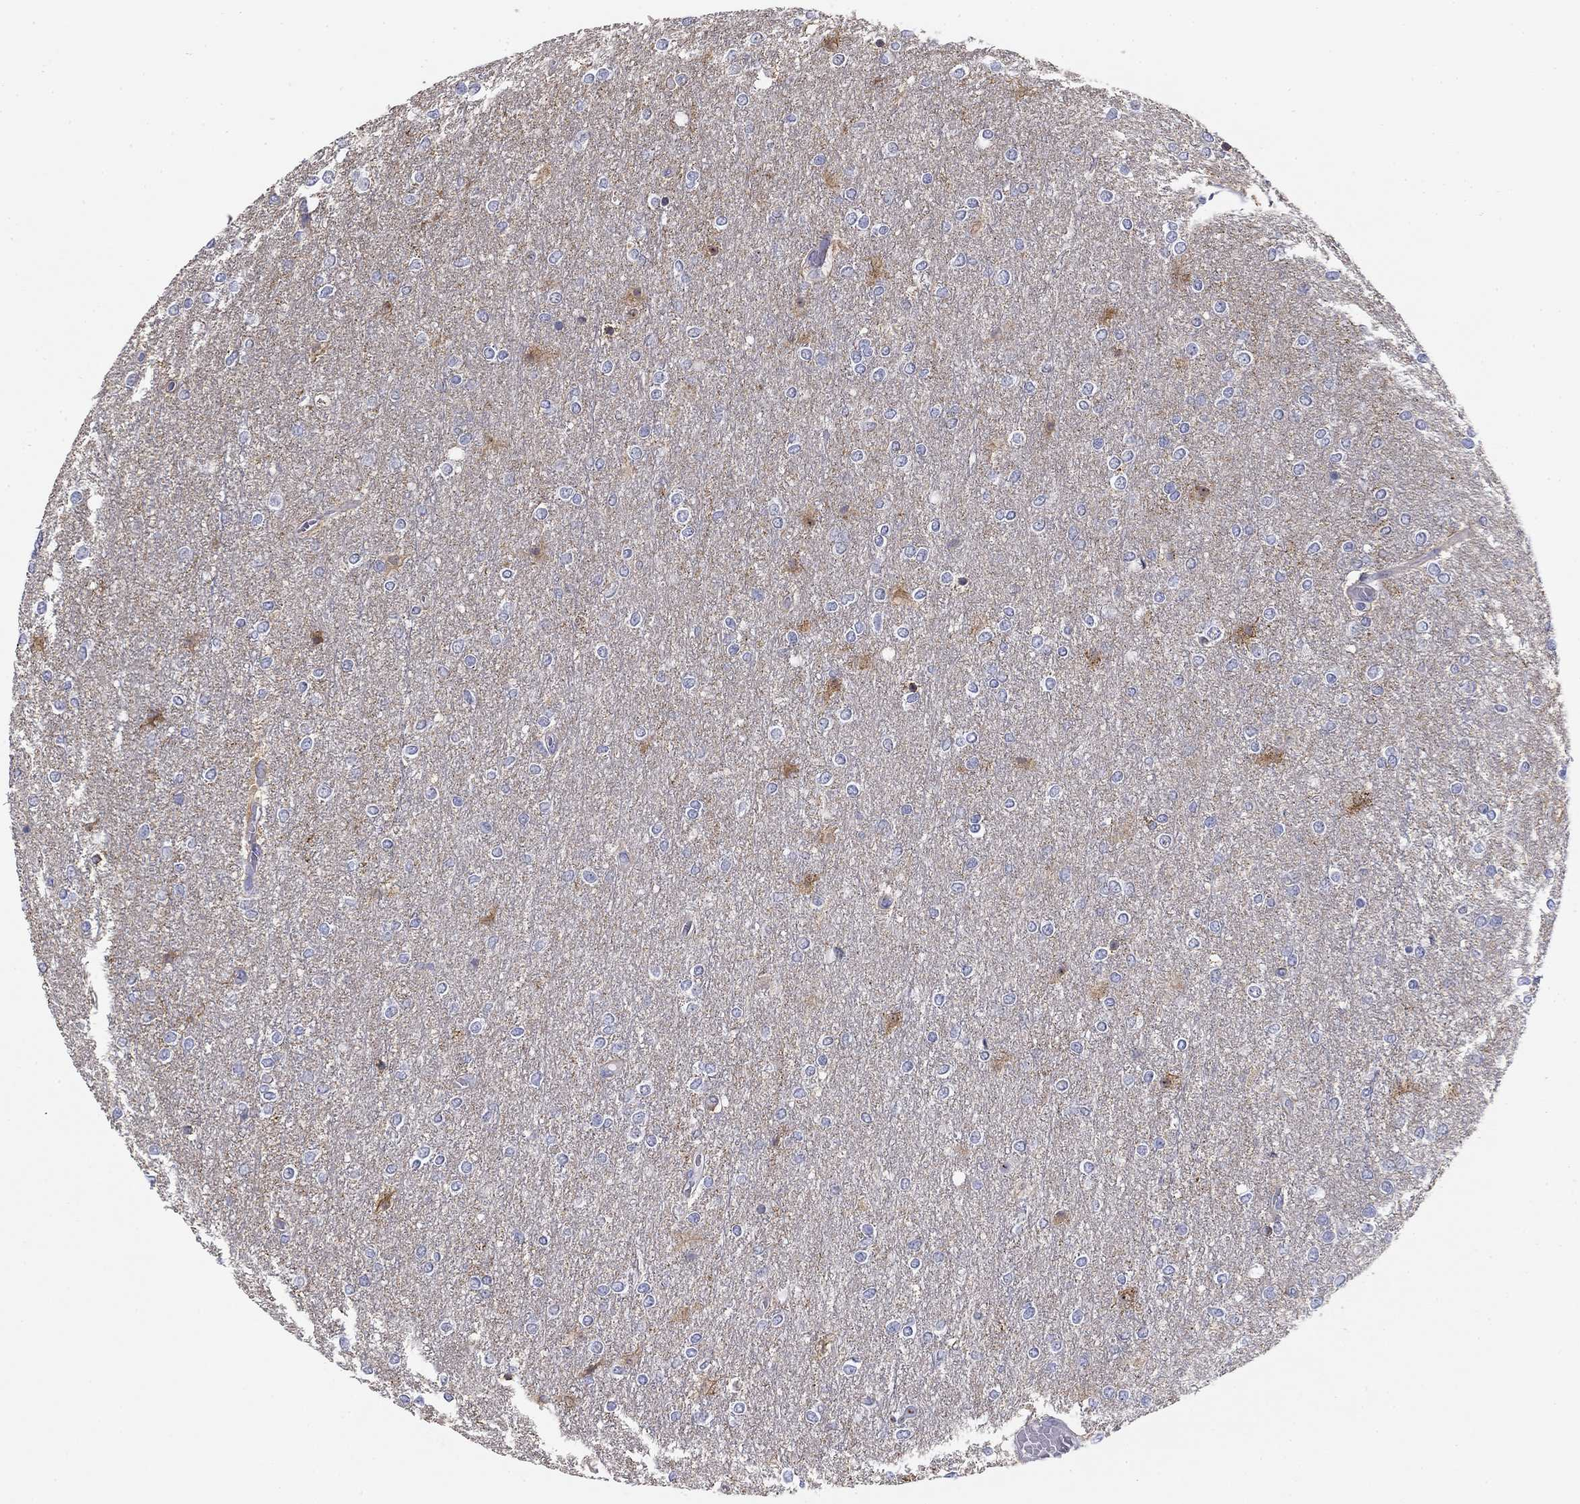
{"staining": {"intensity": "negative", "quantity": "none", "location": "none"}, "tissue": "glioma", "cell_type": "Tumor cells", "image_type": "cancer", "snomed": [{"axis": "morphology", "description": "Glioma, malignant, High grade"}, {"axis": "topography", "description": "Brain"}], "caption": "This is an immunohistochemistry photomicrograph of malignant high-grade glioma. There is no staining in tumor cells.", "gene": "SEPTIN3", "patient": {"sex": "female", "age": 61}}